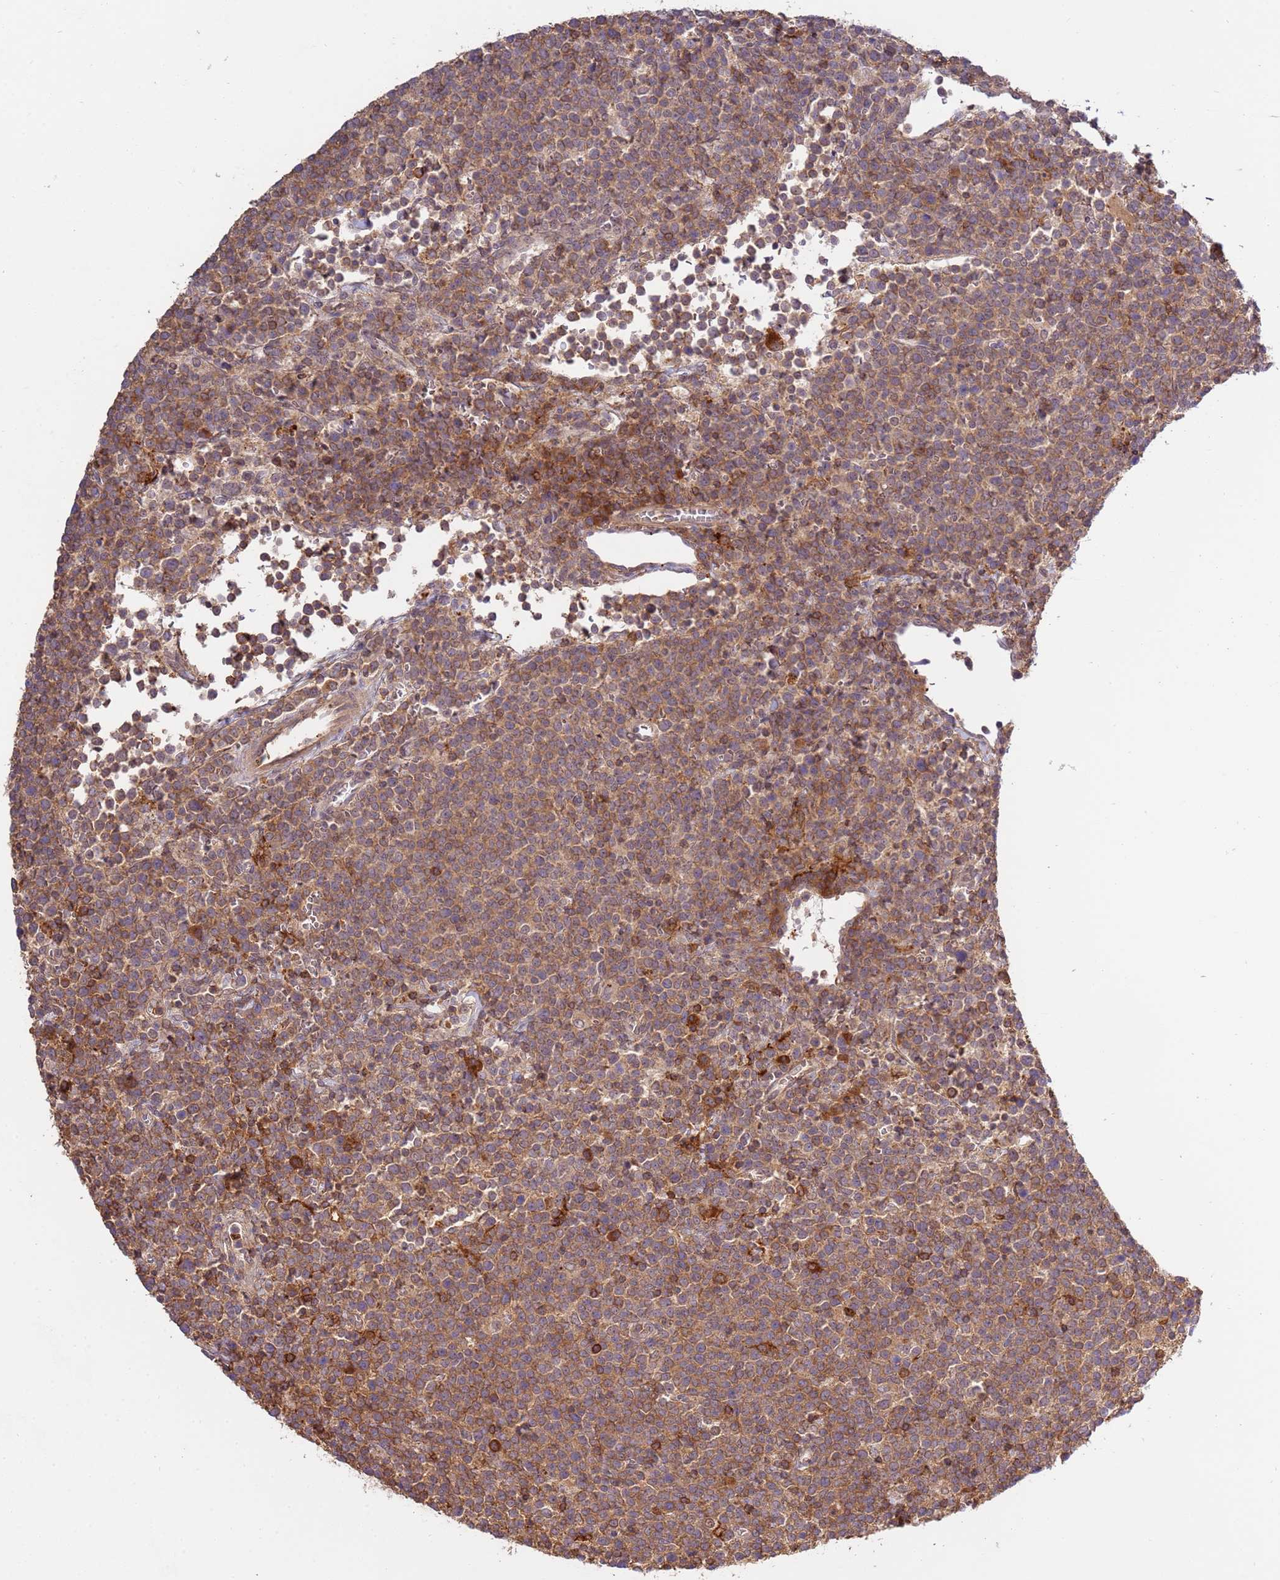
{"staining": {"intensity": "moderate", "quantity": ">75%", "location": "cytoplasmic/membranous"}, "tissue": "lymphoma", "cell_type": "Tumor cells", "image_type": "cancer", "snomed": [{"axis": "morphology", "description": "Malignant lymphoma, non-Hodgkin's type, High grade"}, {"axis": "topography", "description": "Lymph node"}], "caption": "A medium amount of moderate cytoplasmic/membranous staining is seen in about >75% of tumor cells in high-grade malignant lymphoma, non-Hodgkin's type tissue.", "gene": "ZNF624", "patient": {"sex": "male", "age": 61}}